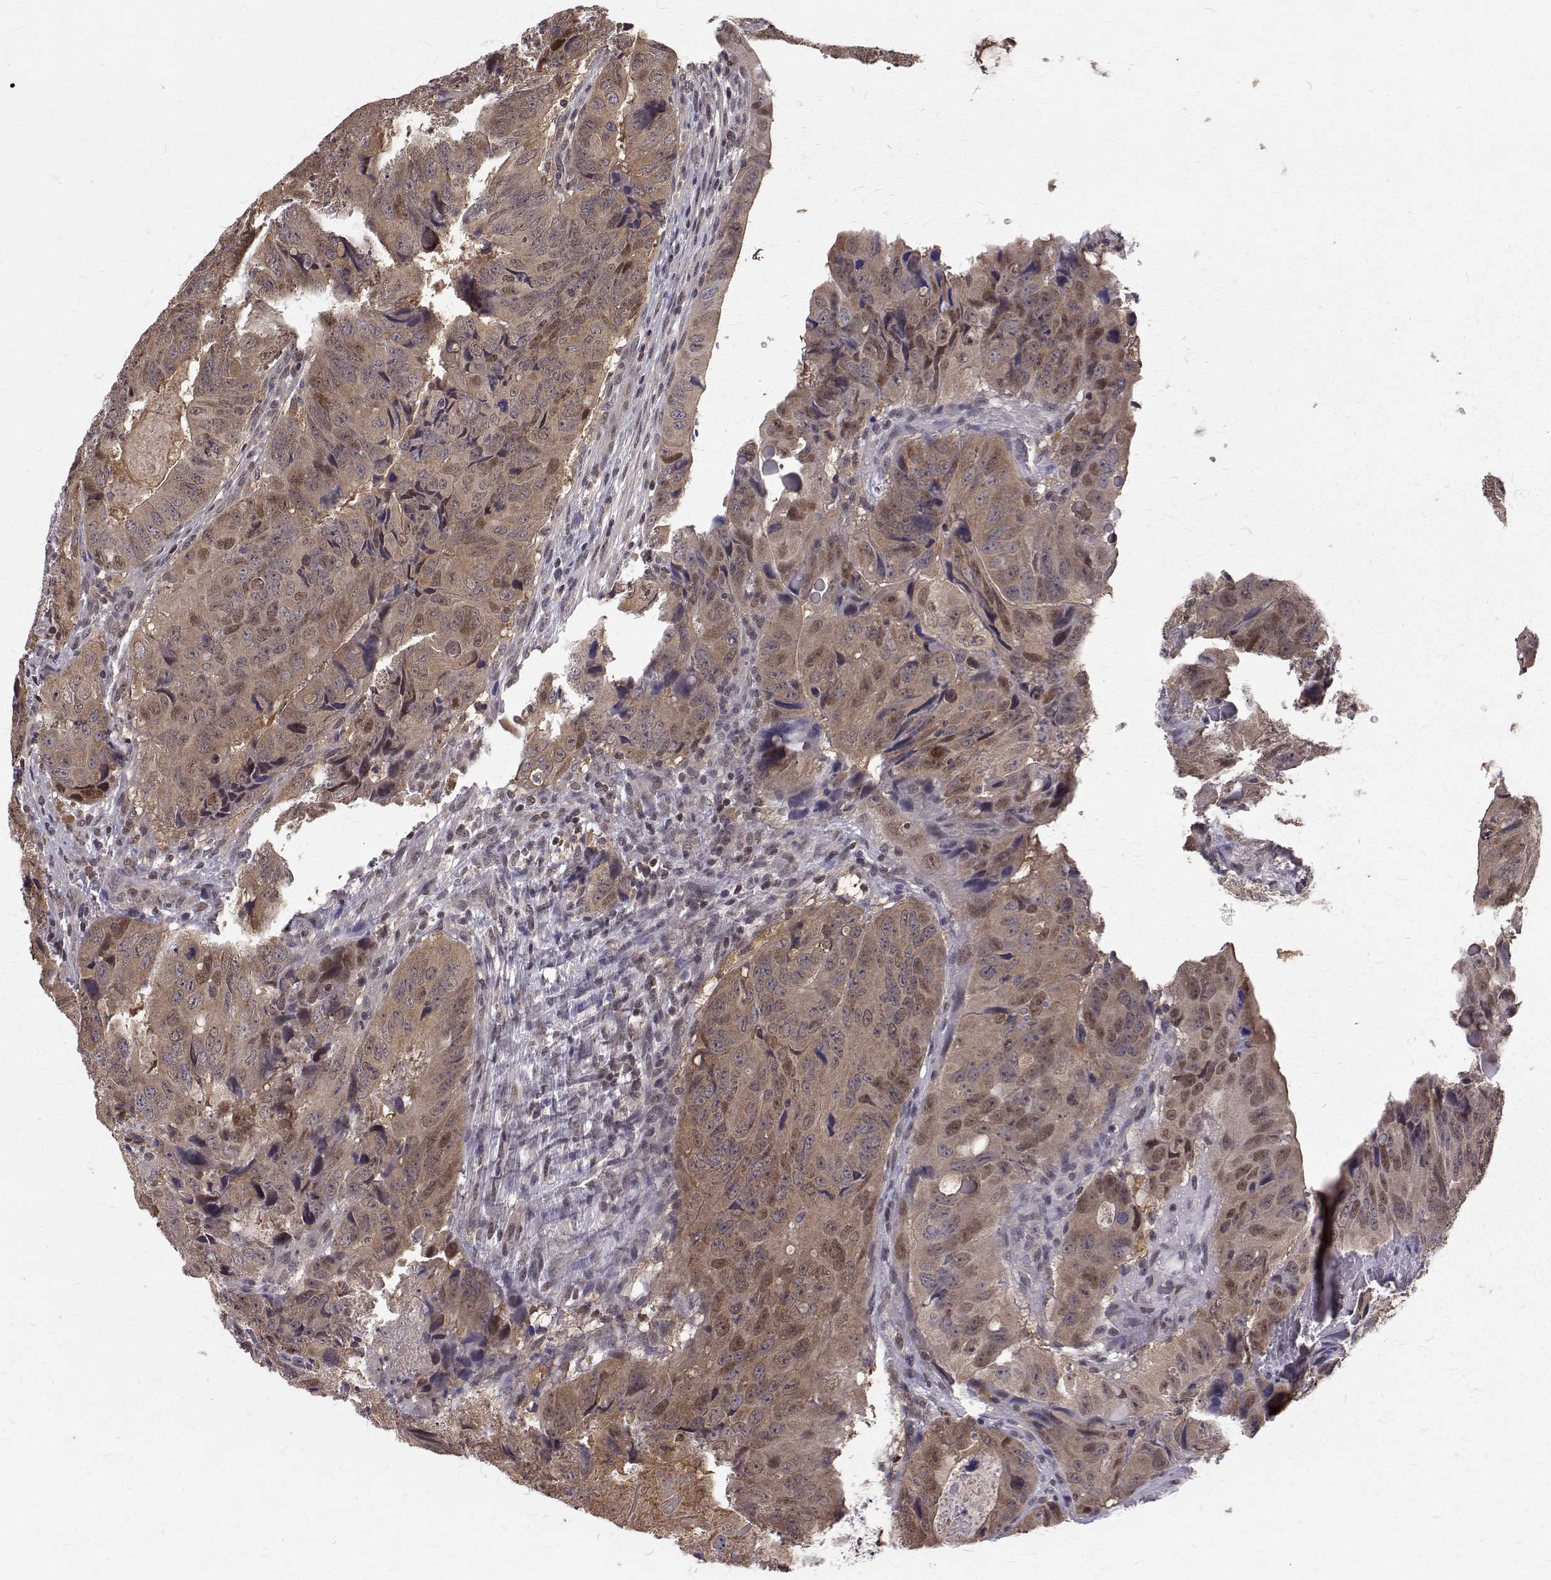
{"staining": {"intensity": "weak", "quantity": ">75%", "location": "cytoplasmic/membranous,nuclear"}, "tissue": "colorectal cancer", "cell_type": "Tumor cells", "image_type": "cancer", "snomed": [{"axis": "morphology", "description": "Adenocarcinoma, NOS"}, {"axis": "topography", "description": "Colon"}], "caption": "About >75% of tumor cells in human colorectal cancer demonstrate weak cytoplasmic/membranous and nuclear protein staining as visualized by brown immunohistochemical staining.", "gene": "NIF3L1", "patient": {"sex": "male", "age": 79}}